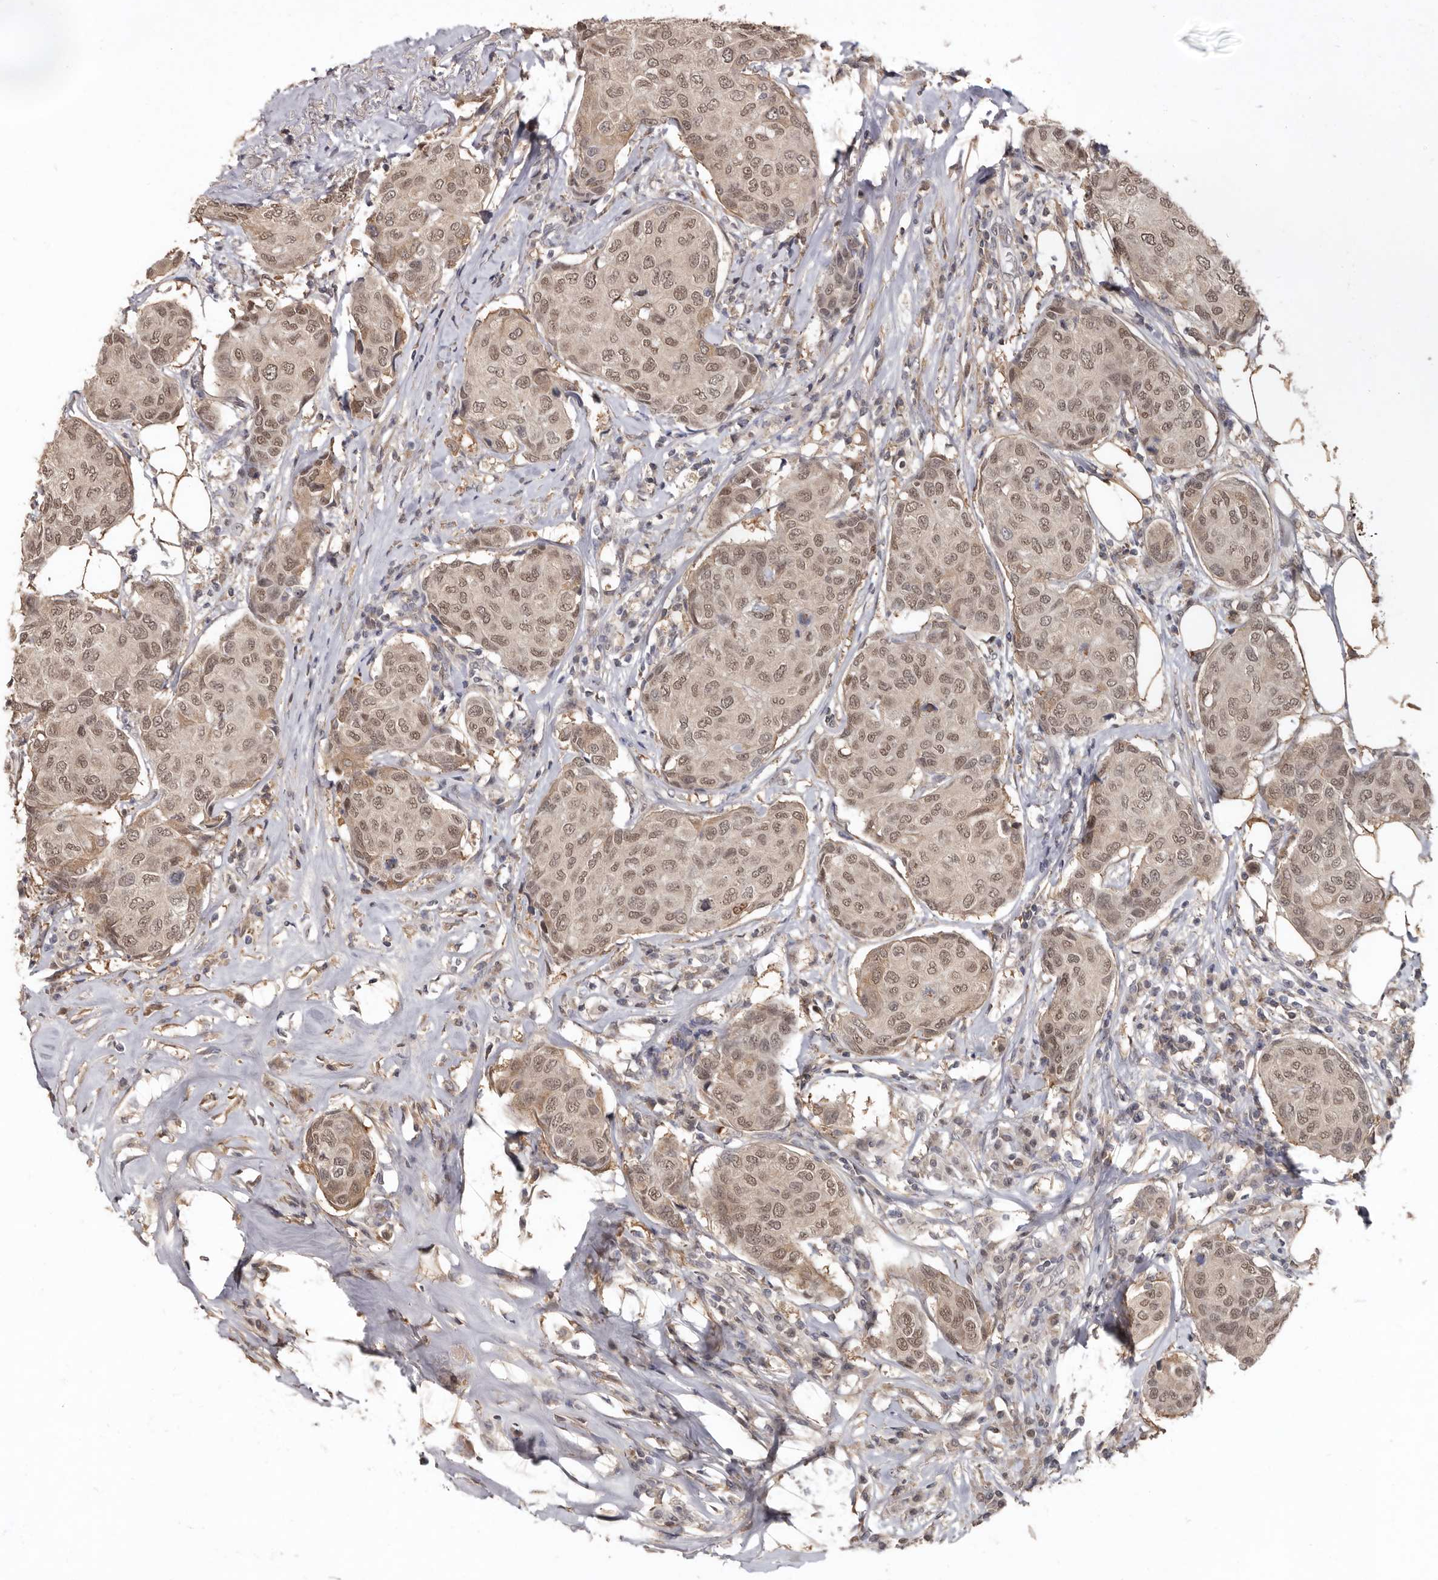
{"staining": {"intensity": "moderate", "quantity": ">75%", "location": "cytoplasmic/membranous,nuclear"}, "tissue": "breast cancer", "cell_type": "Tumor cells", "image_type": "cancer", "snomed": [{"axis": "morphology", "description": "Duct carcinoma"}, {"axis": "topography", "description": "Breast"}], "caption": "Immunohistochemical staining of breast cancer (invasive ductal carcinoma) exhibits moderate cytoplasmic/membranous and nuclear protein expression in approximately >75% of tumor cells.", "gene": "LRGUK", "patient": {"sex": "female", "age": 80}}